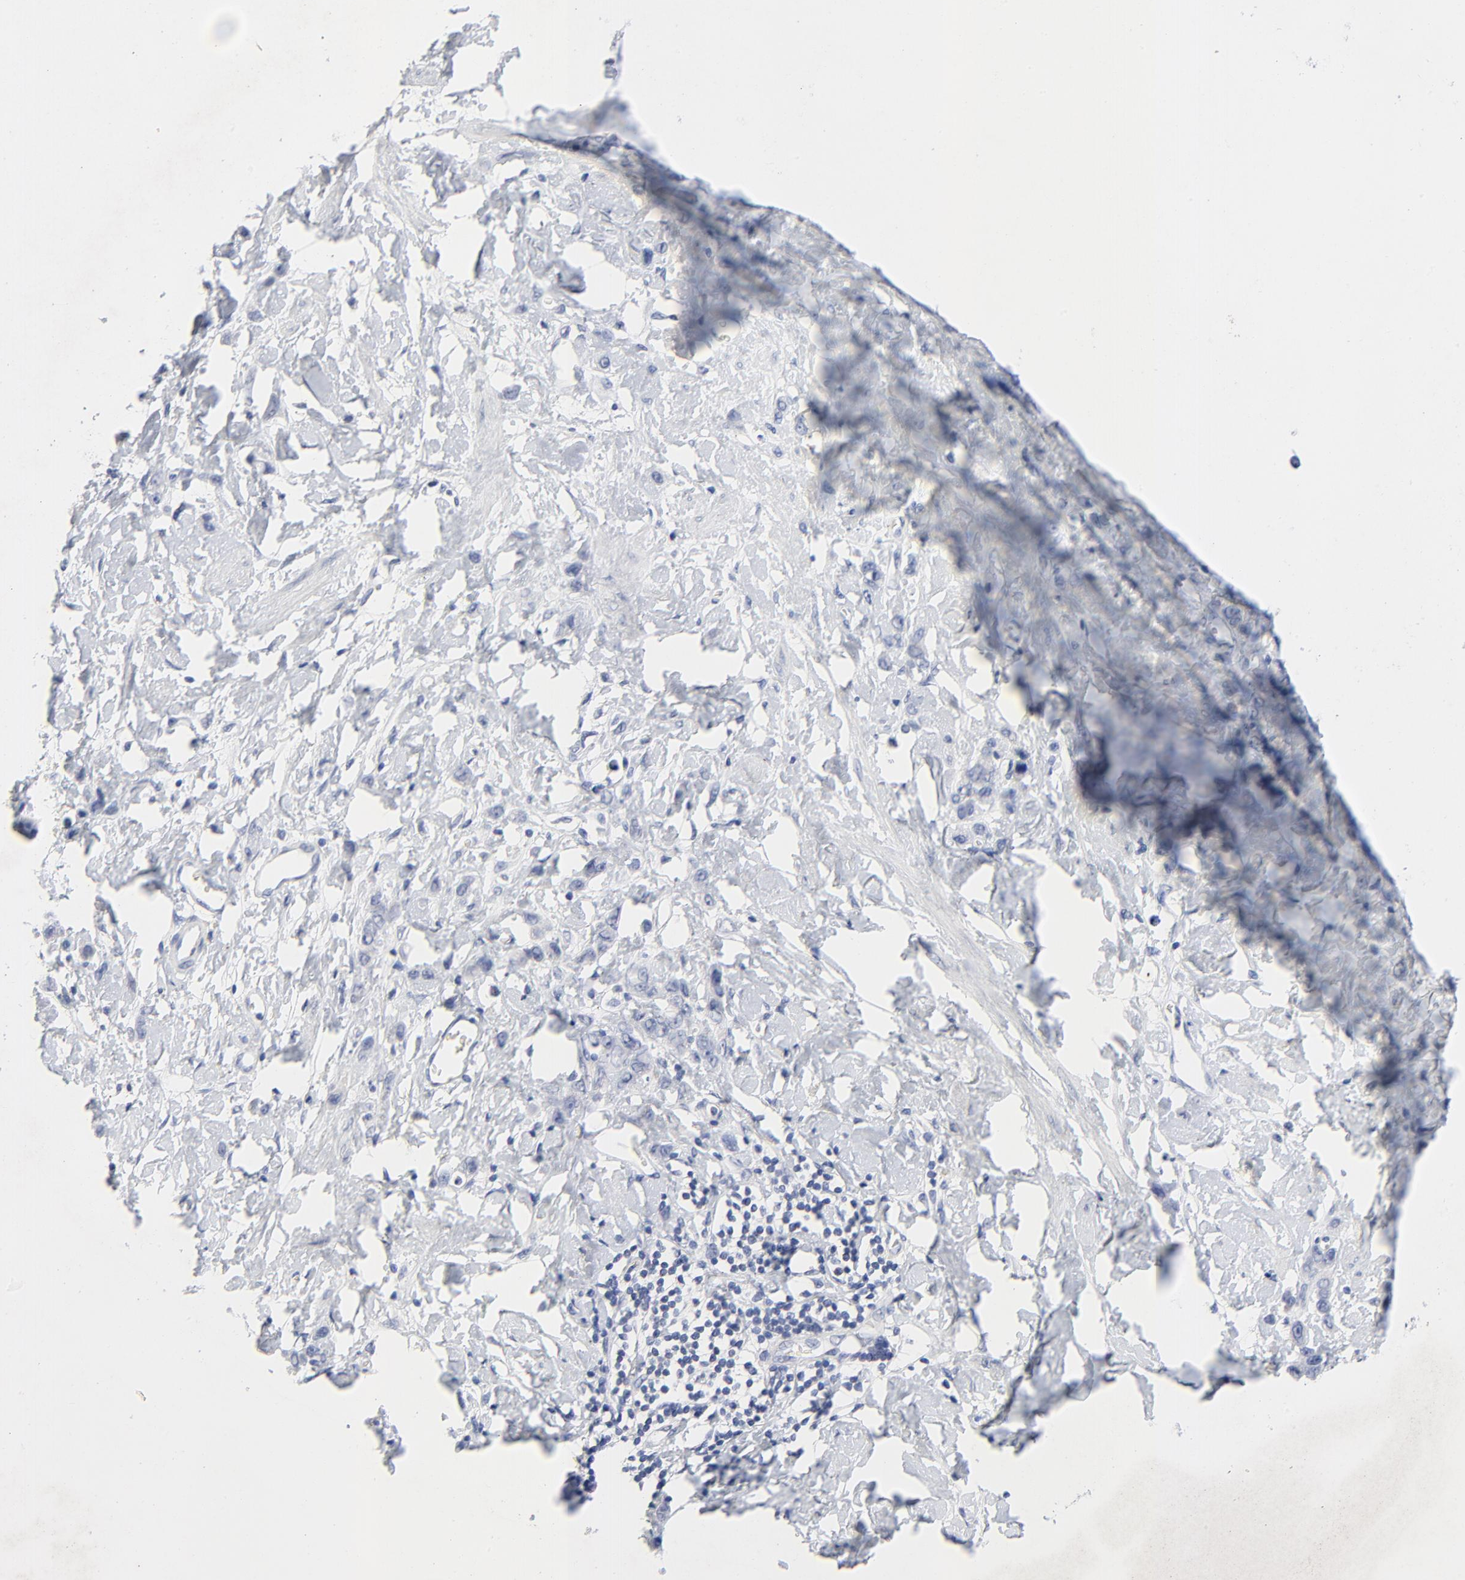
{"staining": {"intensity": "negative", "quantity": "none", "location": "none"}, "tissue": "stomach cancer", "cell_type": "Tumor cells", "image_type": "cancer", "snomed": [{"axis": "morphology", "description": "Normal tissue, NOS"}, {"axis": "morphology", "description": "Adenocarcinoma, NOS"}, {"axis": "topography", "description": "Stomach"}], "caption": "Micrograph shows no significant protein positivity in tumor cells of stomach adenocarcinoma.", "gene": "CLEC4G", "patient": {"sex": "male", "age": 82}}